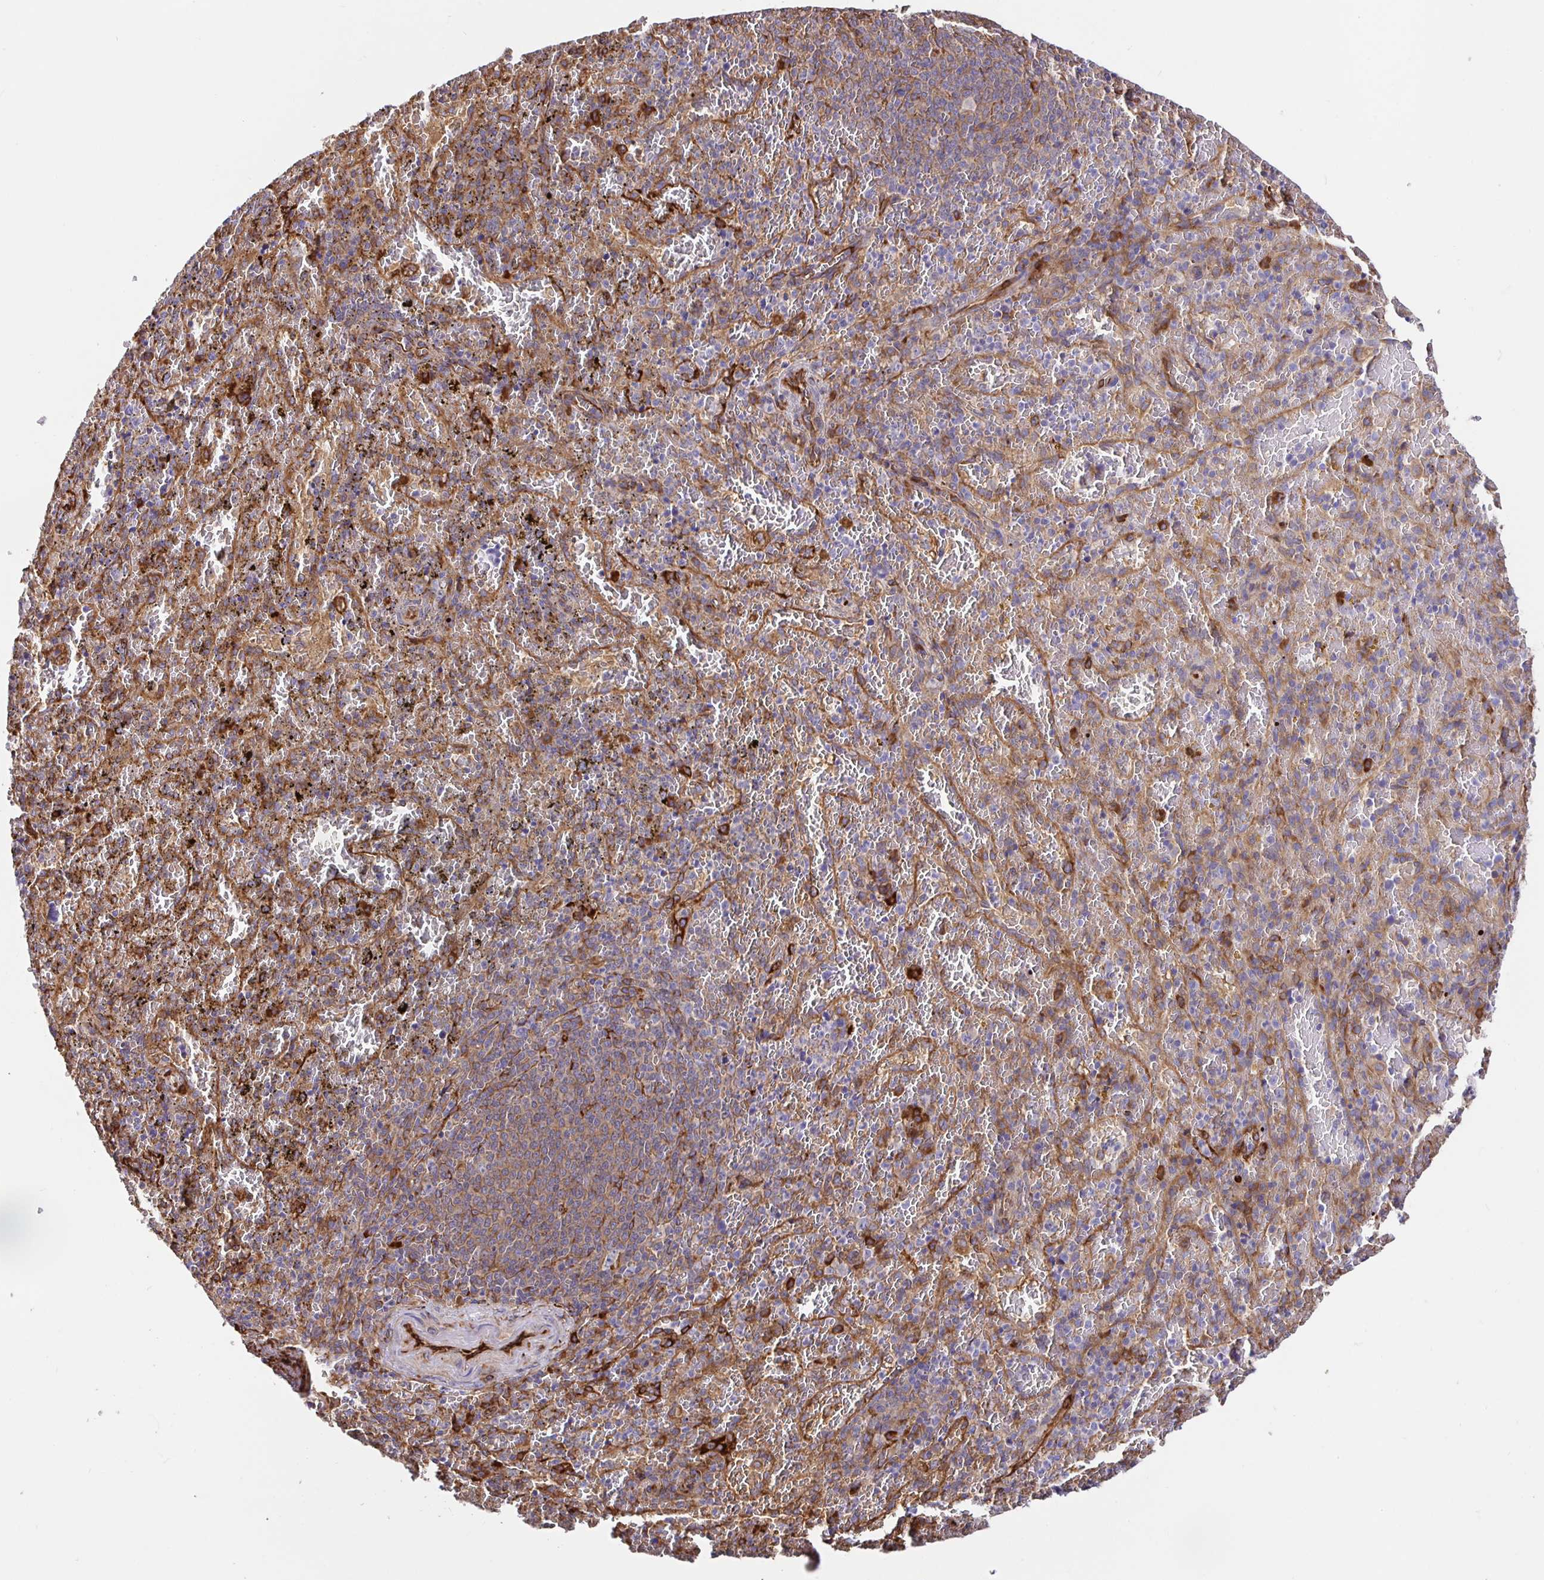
{"staining": {"intensity": "moderate", "quantity": "25%-75%", "location": "cytoplasmic/membranous"}, "tissue": "spleen", "cell_type": "Cells in red pulp", "image_type": "normal", "snomed": [{"axis": "morphology", "description": "Normal tissue, NOS"}, {"axis": "topography", "description": "Spleen"}], "caption": "Immunohistochemical staining of unremarkable human spleen exhibits 25%-75% levels of moderate cytoplasmic/membranous protein staining in approximately 25%-75% of cells in red pulp.", "gene": "MAOA", "patient": {"sex": "female", "age": 50}}